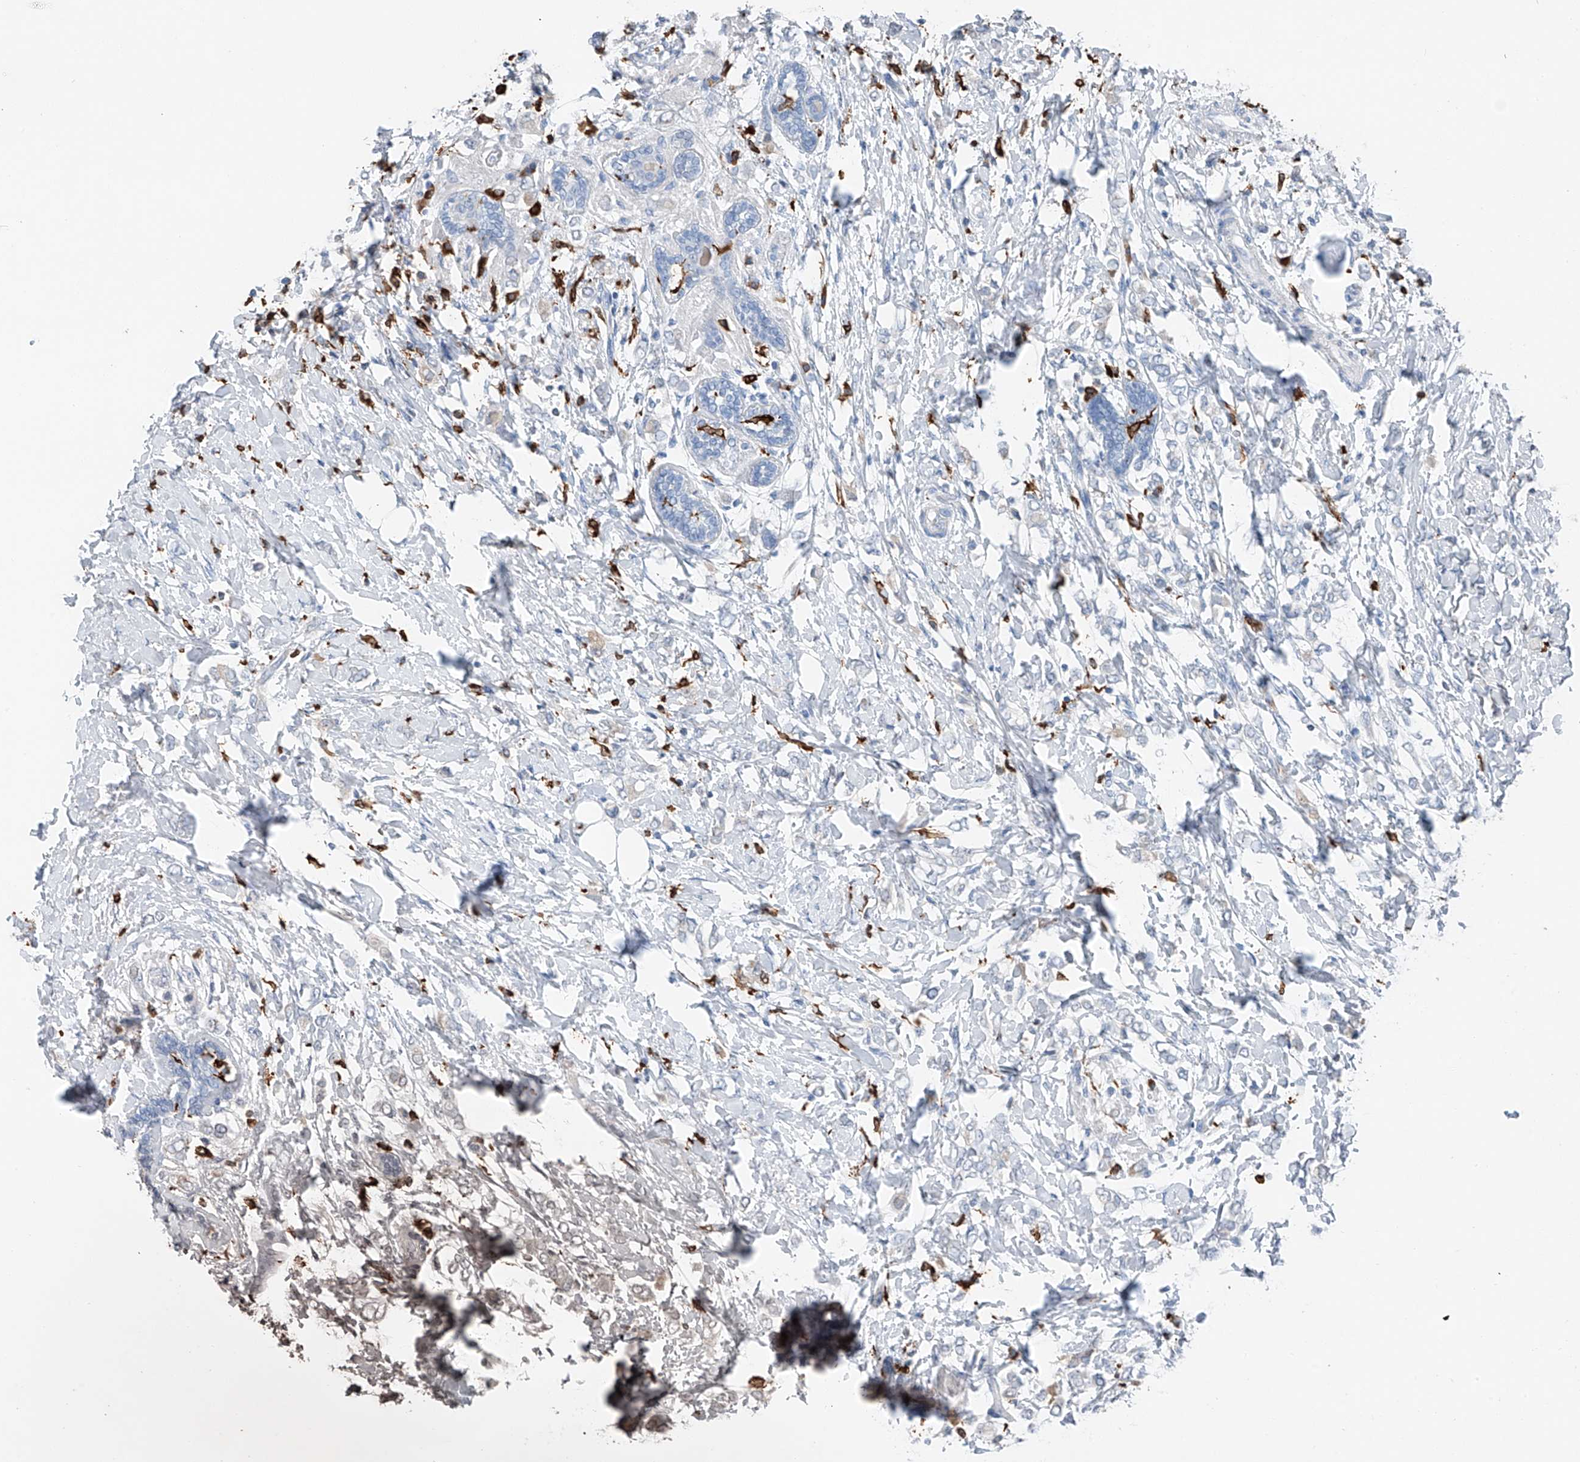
{"staining": {"intensity": "negative", "quantity": "none", "location": "none"}, "tissue": "breast cancer", "cell_type": "Tumor cells", "image_type": "cancer", "snomed": [{"axis": "morphology", "description": "Normal tissue, NOS"}, {"axis": "morphology", "description": "Lobular carcinoma"}, {"axis": "topography", "description": "Breast"}], "caption": "Breast cancer (lobular carcinoma) was stained to show a protein in brown. There is no significant positivity in tumor cells.", "gene": "TBXAS1", "patient": {"sex": "female", "age": 47}}